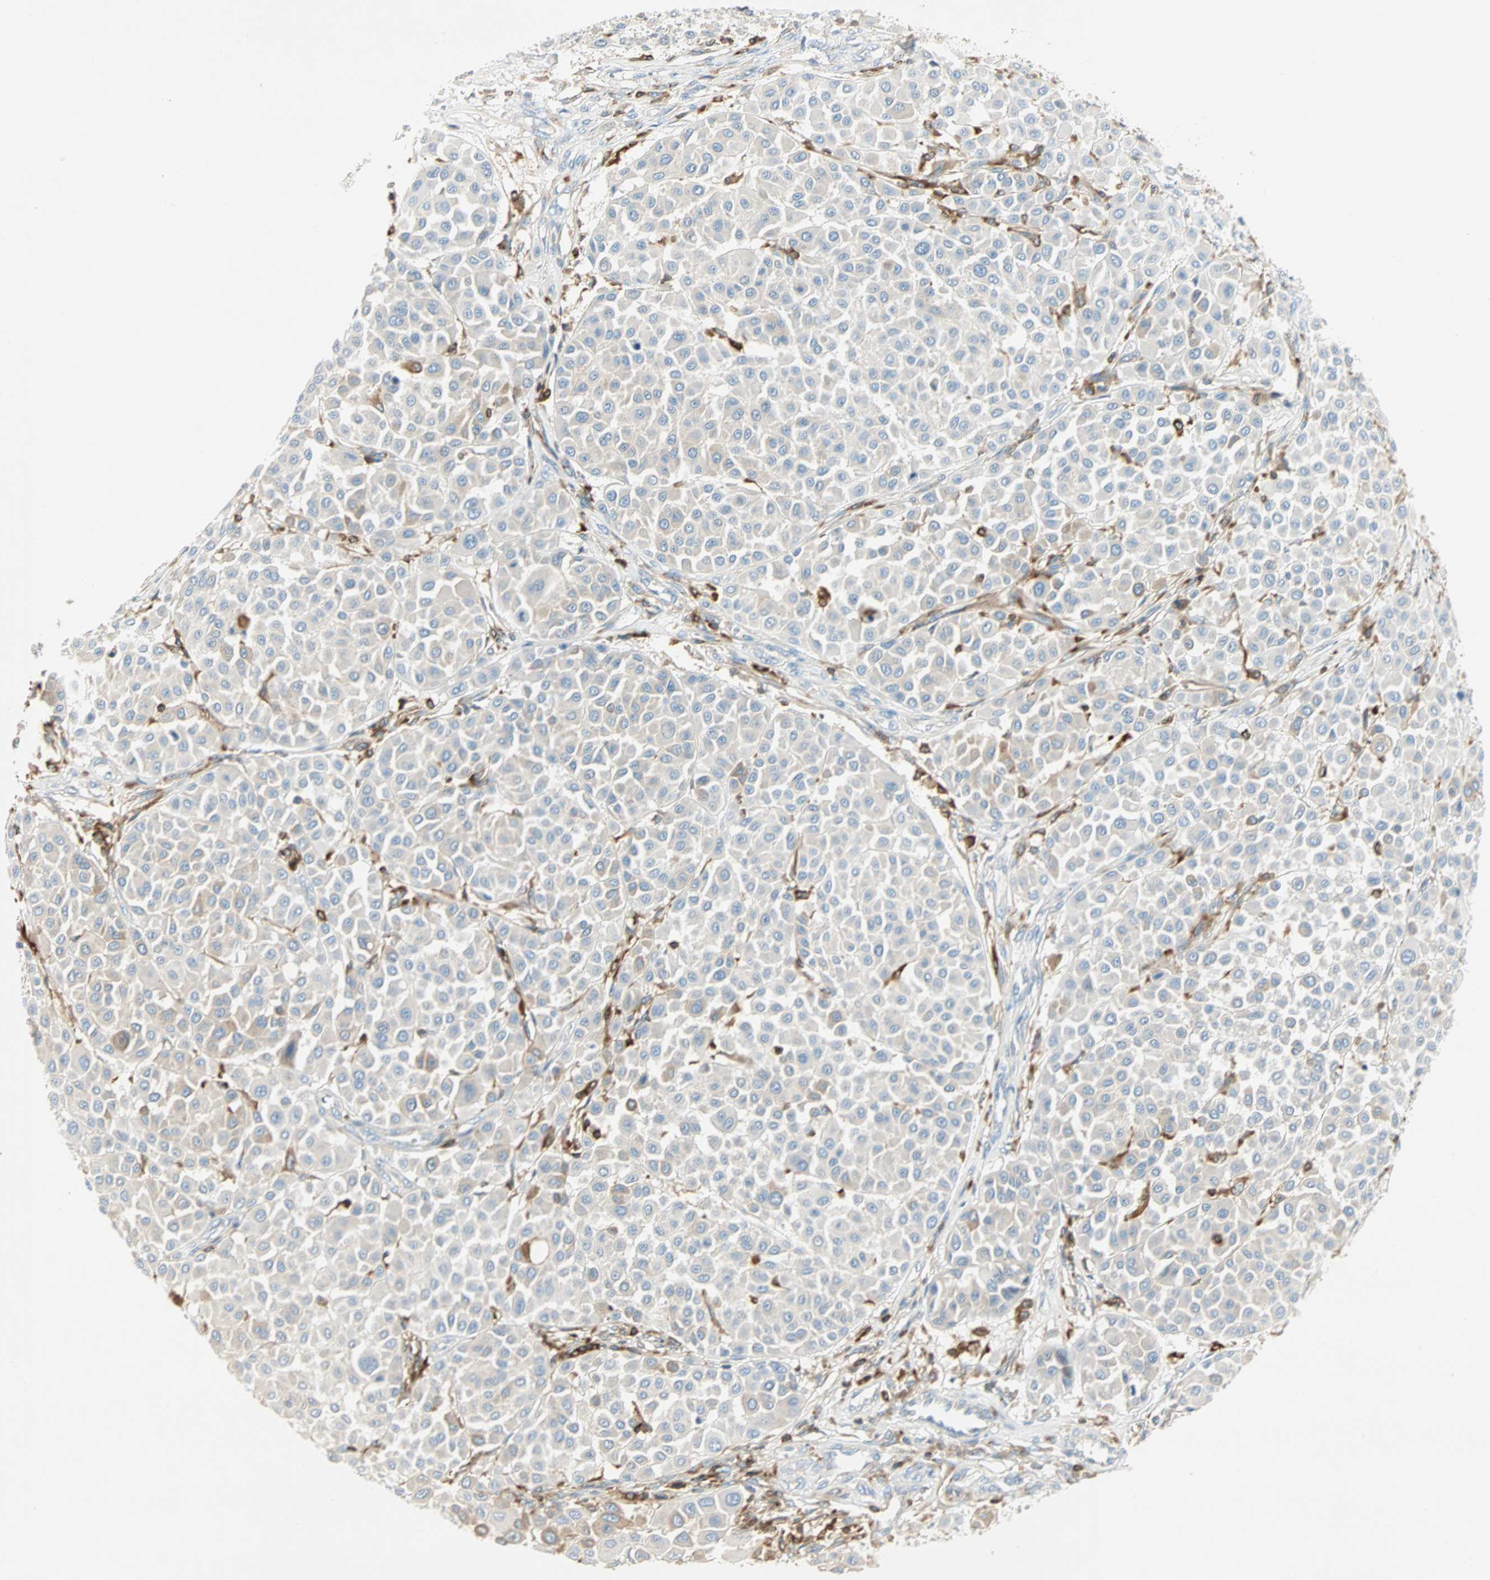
{"staining": {"intensity": "negative", "quantity": "none", "location": "none"}, "tissue": "melanoma", "cell_type": "Tumor cells", "image_type": "cancer", "snomed": [{"axis": "morphology", "description": "Malignant melanoma, Metastatic site"}, {"axis": "topography", "description": "Soft tissue"}], "caption": "Photomicrograph shows no significant protein expression in tumor cells of melanoma.", "gene": "FMNL1", "patient": {"sex": "male", "age": 41}}